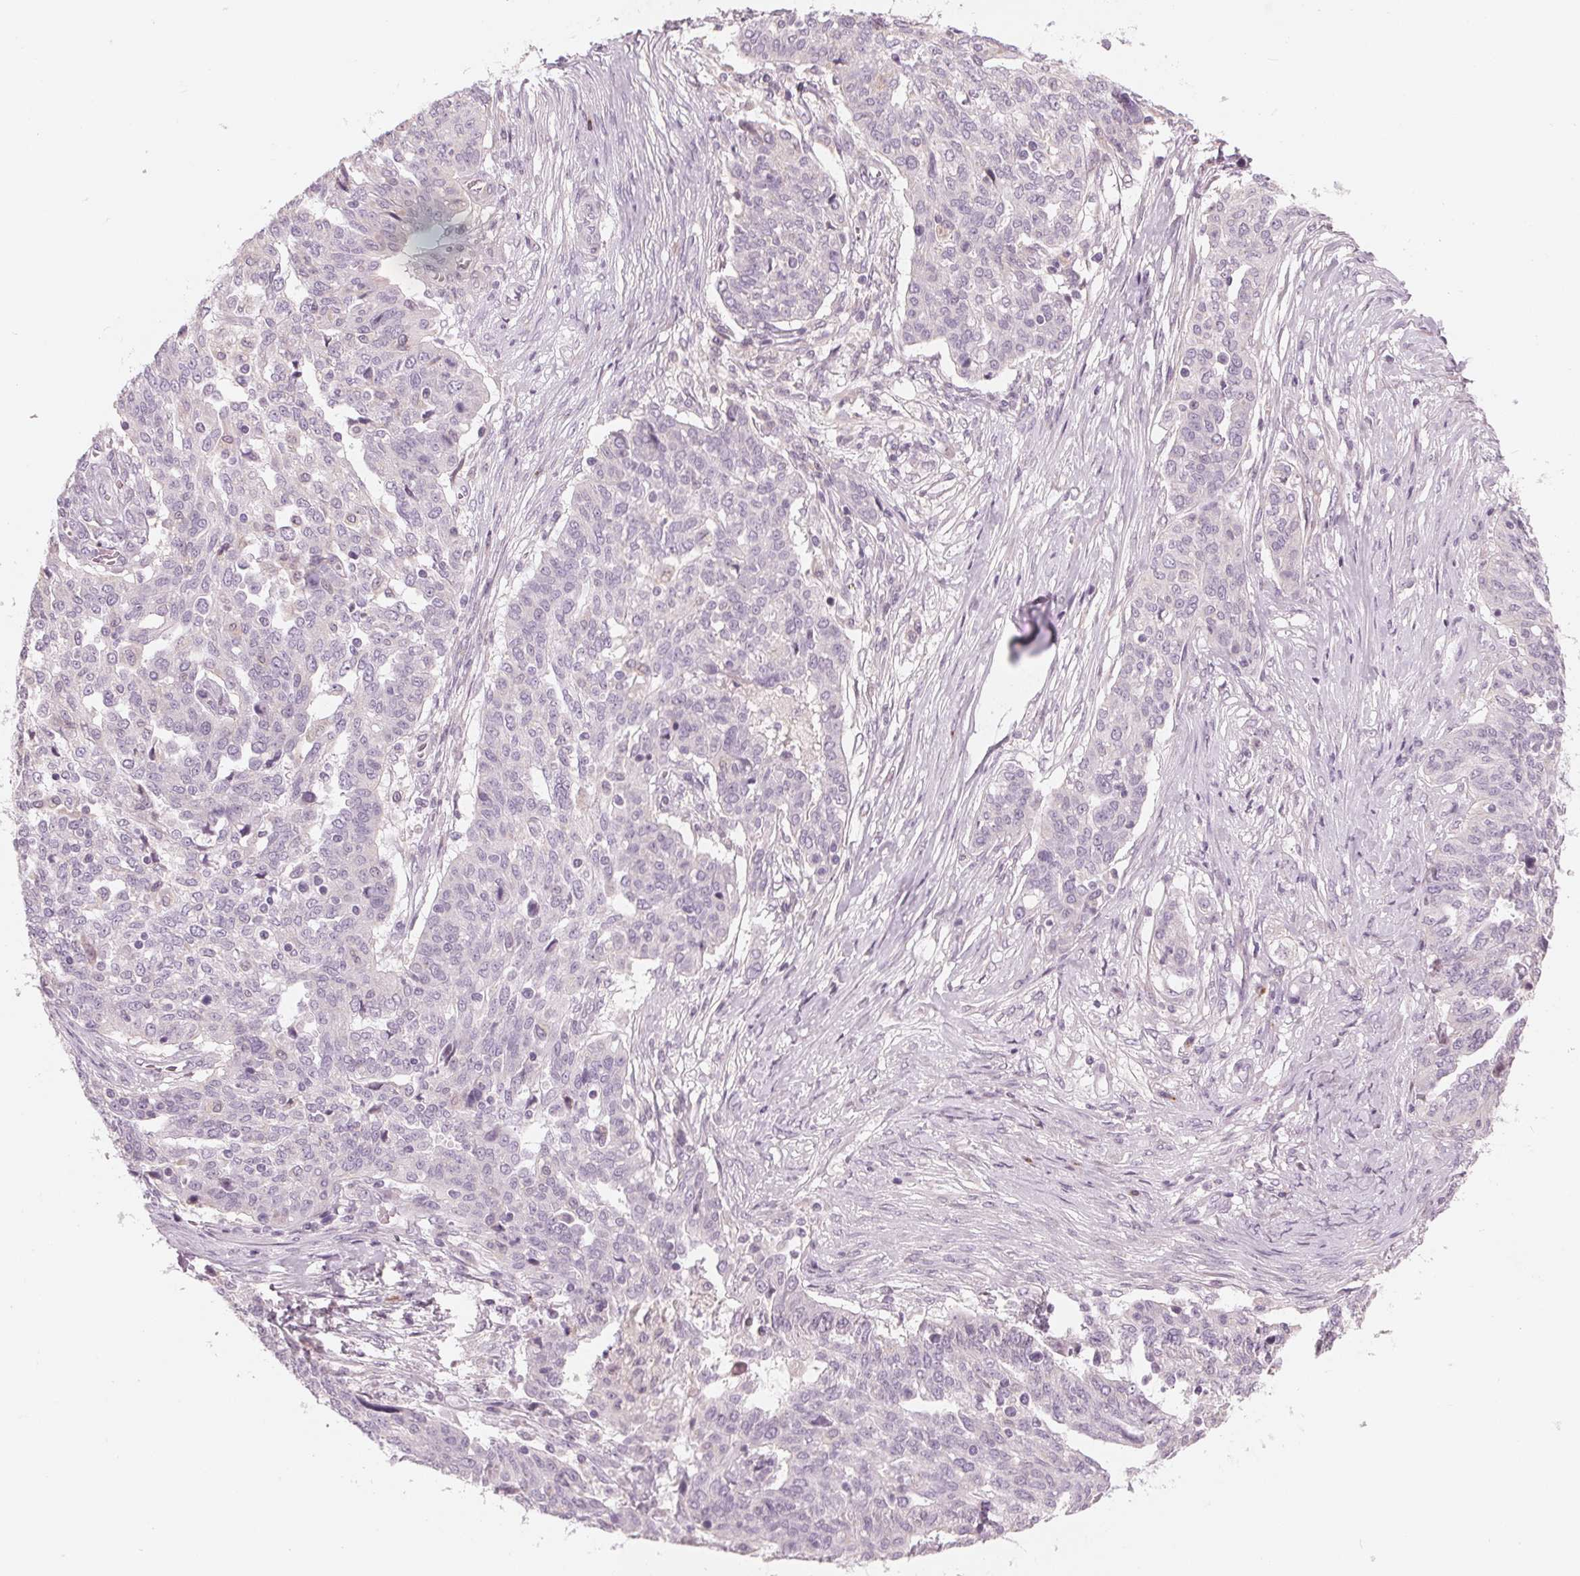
{"staining": {"intensity": "negative", "quantity": "none", "location": "none"}, "tissue": "ovarian cancer", "cell_type": "Tumor cells", "image_type": "cancer", "snomed": [{"axis": "morphology", "description": "Cystadenocarcinoma, serous, NOS"}, {"axis": "topography", "description": "Ovary"}], "caption": "DAB (3,3'-diaminobenzidine) immunohistochemical staining of human serous cystadenocarcinoma (ovarian) exhibits no significant staining in tumor cells.", "gene": "IL9R", "patient": {"sex": "female", "age": 67}}